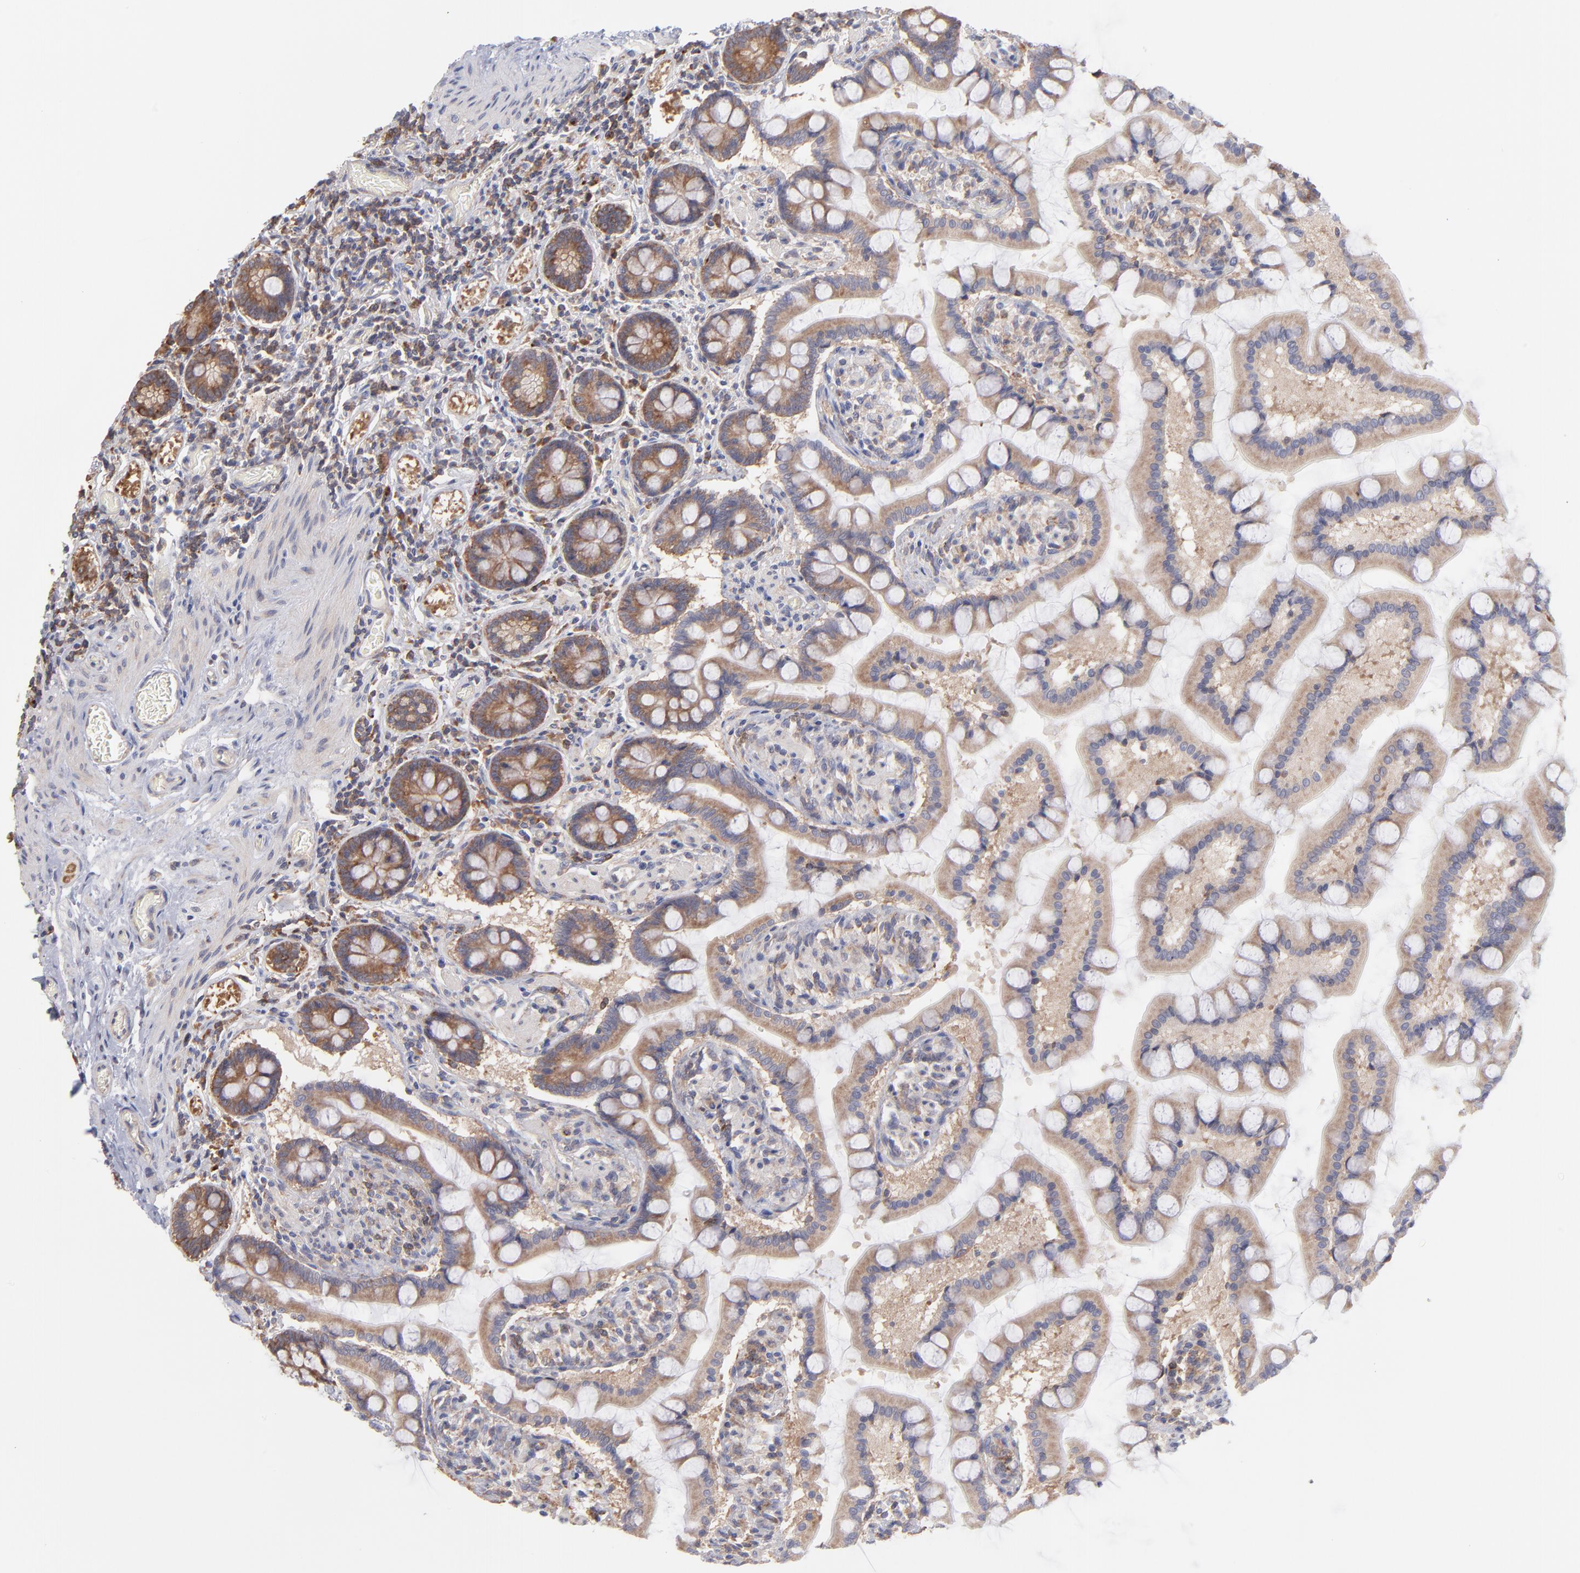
{"staining": {"intensity": "moderate", "quantity": "25%-75%", "location": "cytoplasmic/membranous"}, "tissue": "small intestine", "cell_type": "Glandular cells", "image_type": "normal", "snomed": [{"axis": "morphology", "description": "Normal tissue, NOS"}, {"axis": "topography", "description": "Small intestine"}], "caption": "Immunohistochemical staining of unremarkable small intestine demonstrates moderate cytoplasmic/membranous protein expression in about 25%-75% of glandular cells. (DAB (3,3'-diaminobenzidine) IHC, brown staining for protein, blue staining for nuclei).", "gene": "RPLP0", "patient": {"sex": "male", "age": 41}}